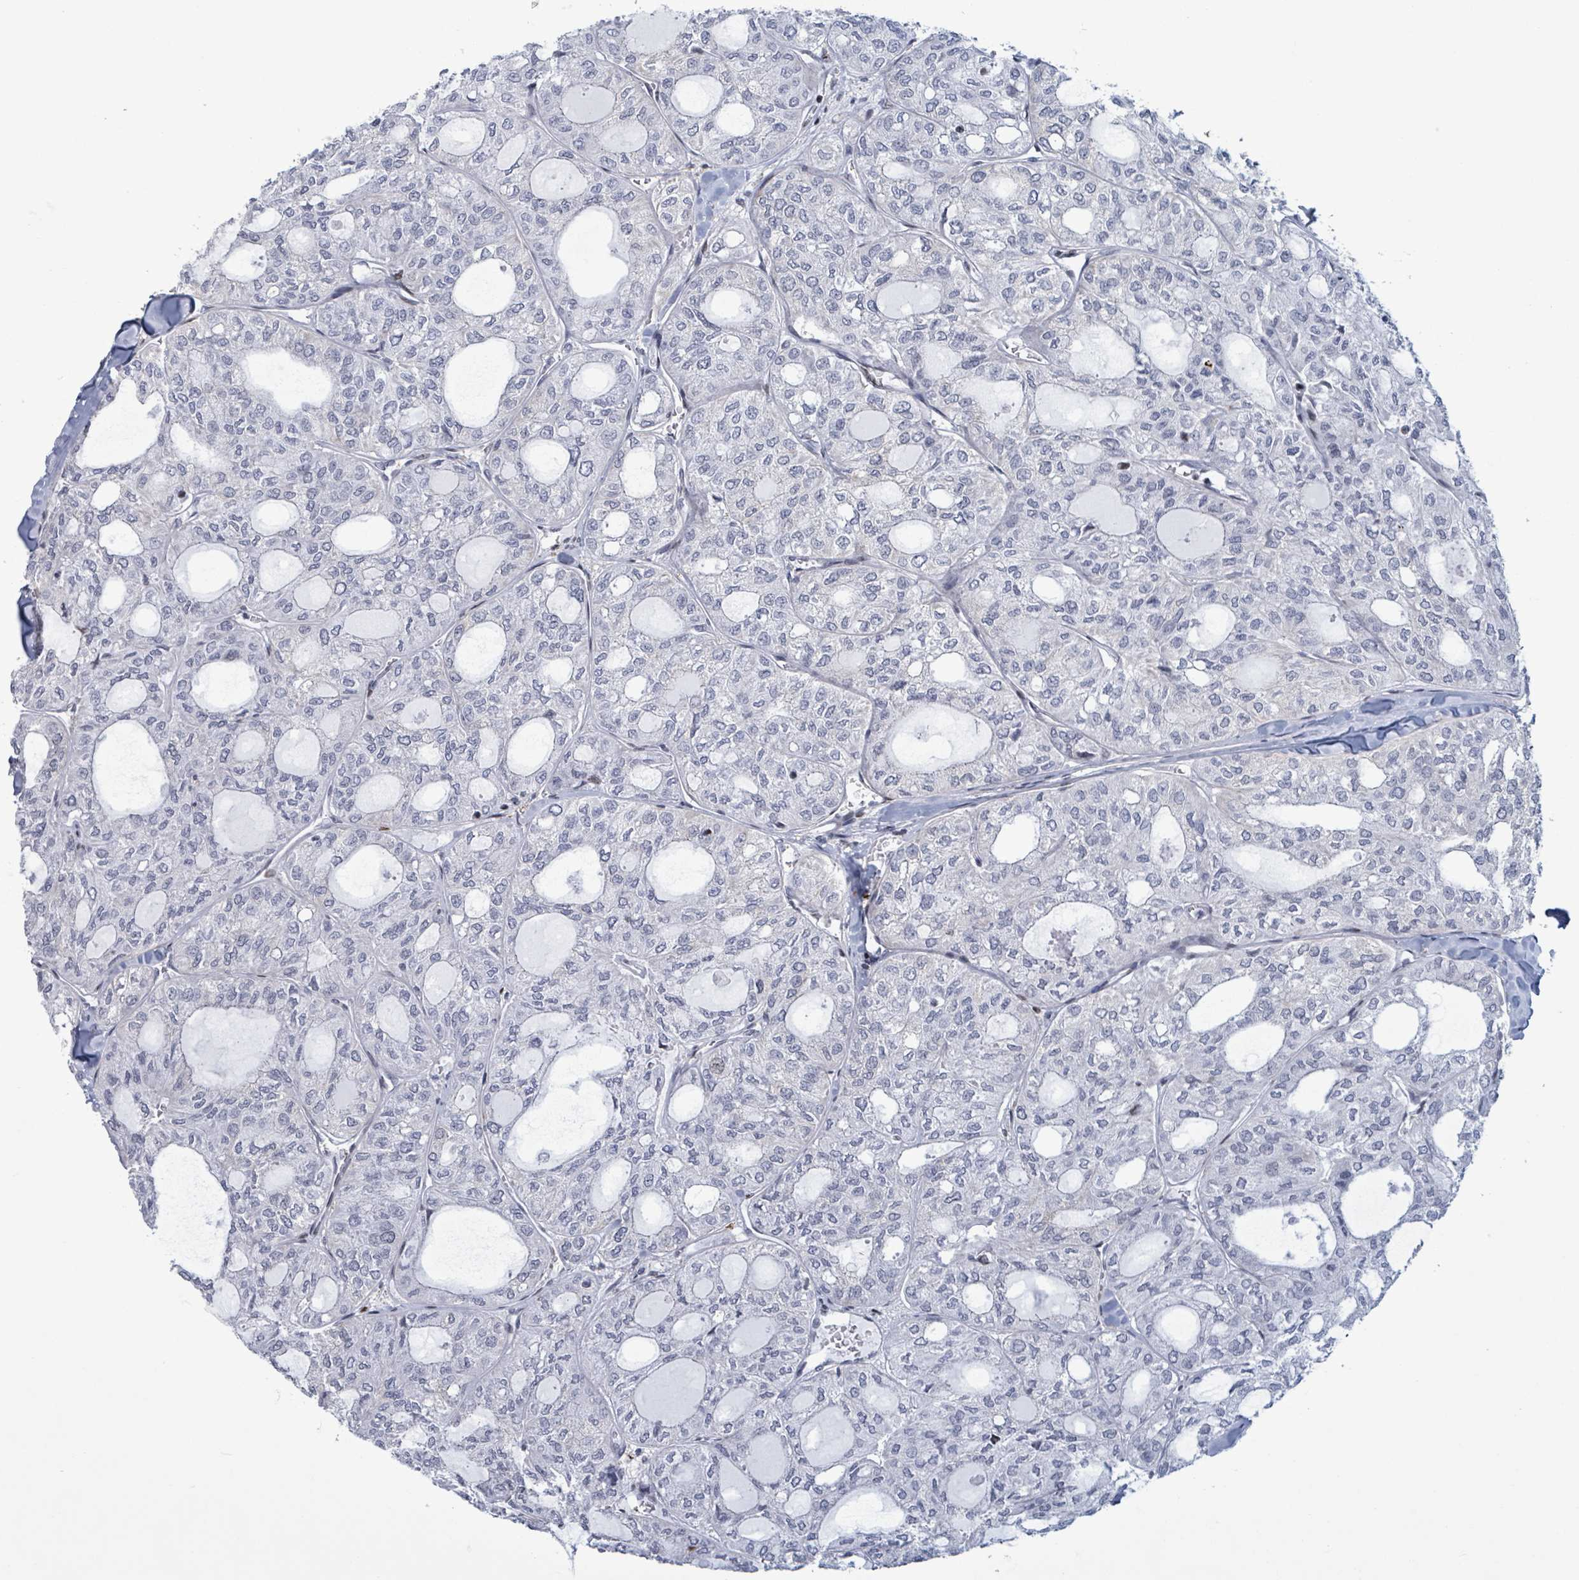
{"staining": {"intensity": "negative", "quantity": "none", "location": "none"}, "tissue": "thyroid cancer", "cell_type": "Tumor cells", "image_type": "cancer", "snomed": [{"axis": "morphology", "description": "Follicular adenoma carcinoma, NOS"}, {"axis": "topography", "description": "Thyroid gland"}], "caption": "Tumor cells are negative for brown protein staining in thyroid cancer.", "gene": "FNDC4", "patient": {"sex": "male", "age": 75}}